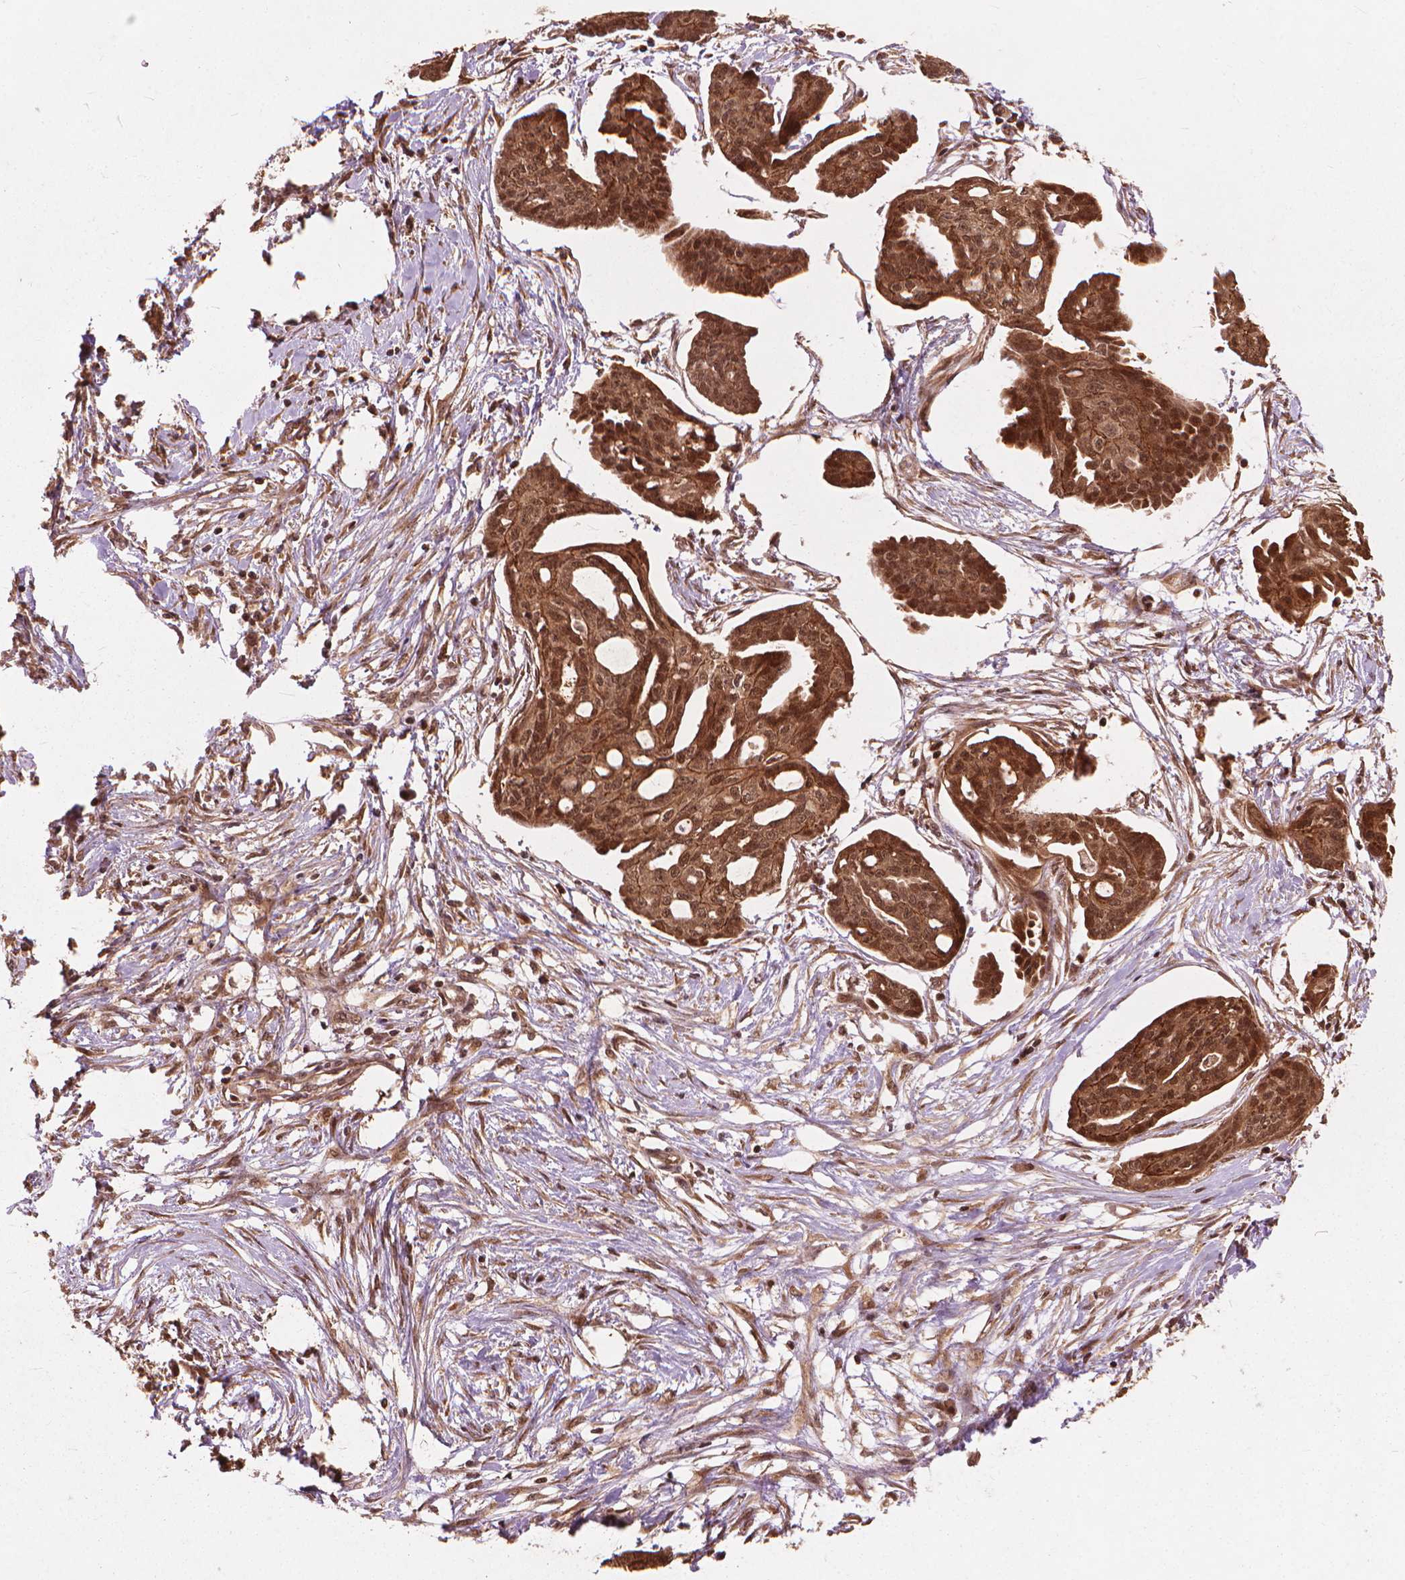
{"staining": {"intensity": "moderate", "quantity": ">75%", "location": "cytoplasmic/membranous,nuclear"}, "tissue": "ovarian cancer", "cell_type": "Tumor cells", "image_type": "cancer", "snomed": [{"axis": "morphology", "description": "Cystadenocarcinoma, serous, NOS"}, {"axis": "topography", "description": "Ovary"}], "caption": "A histopathology image showing moderate cytoplasmic/membranous and nuclear positivity in about >75% of tumor cells in ovarian serous cystadenocarcinoma, as visualized by brown immunohistochemical staining.", "gene": "SSU72", "patient": {"sex": "female", "age": 71}}